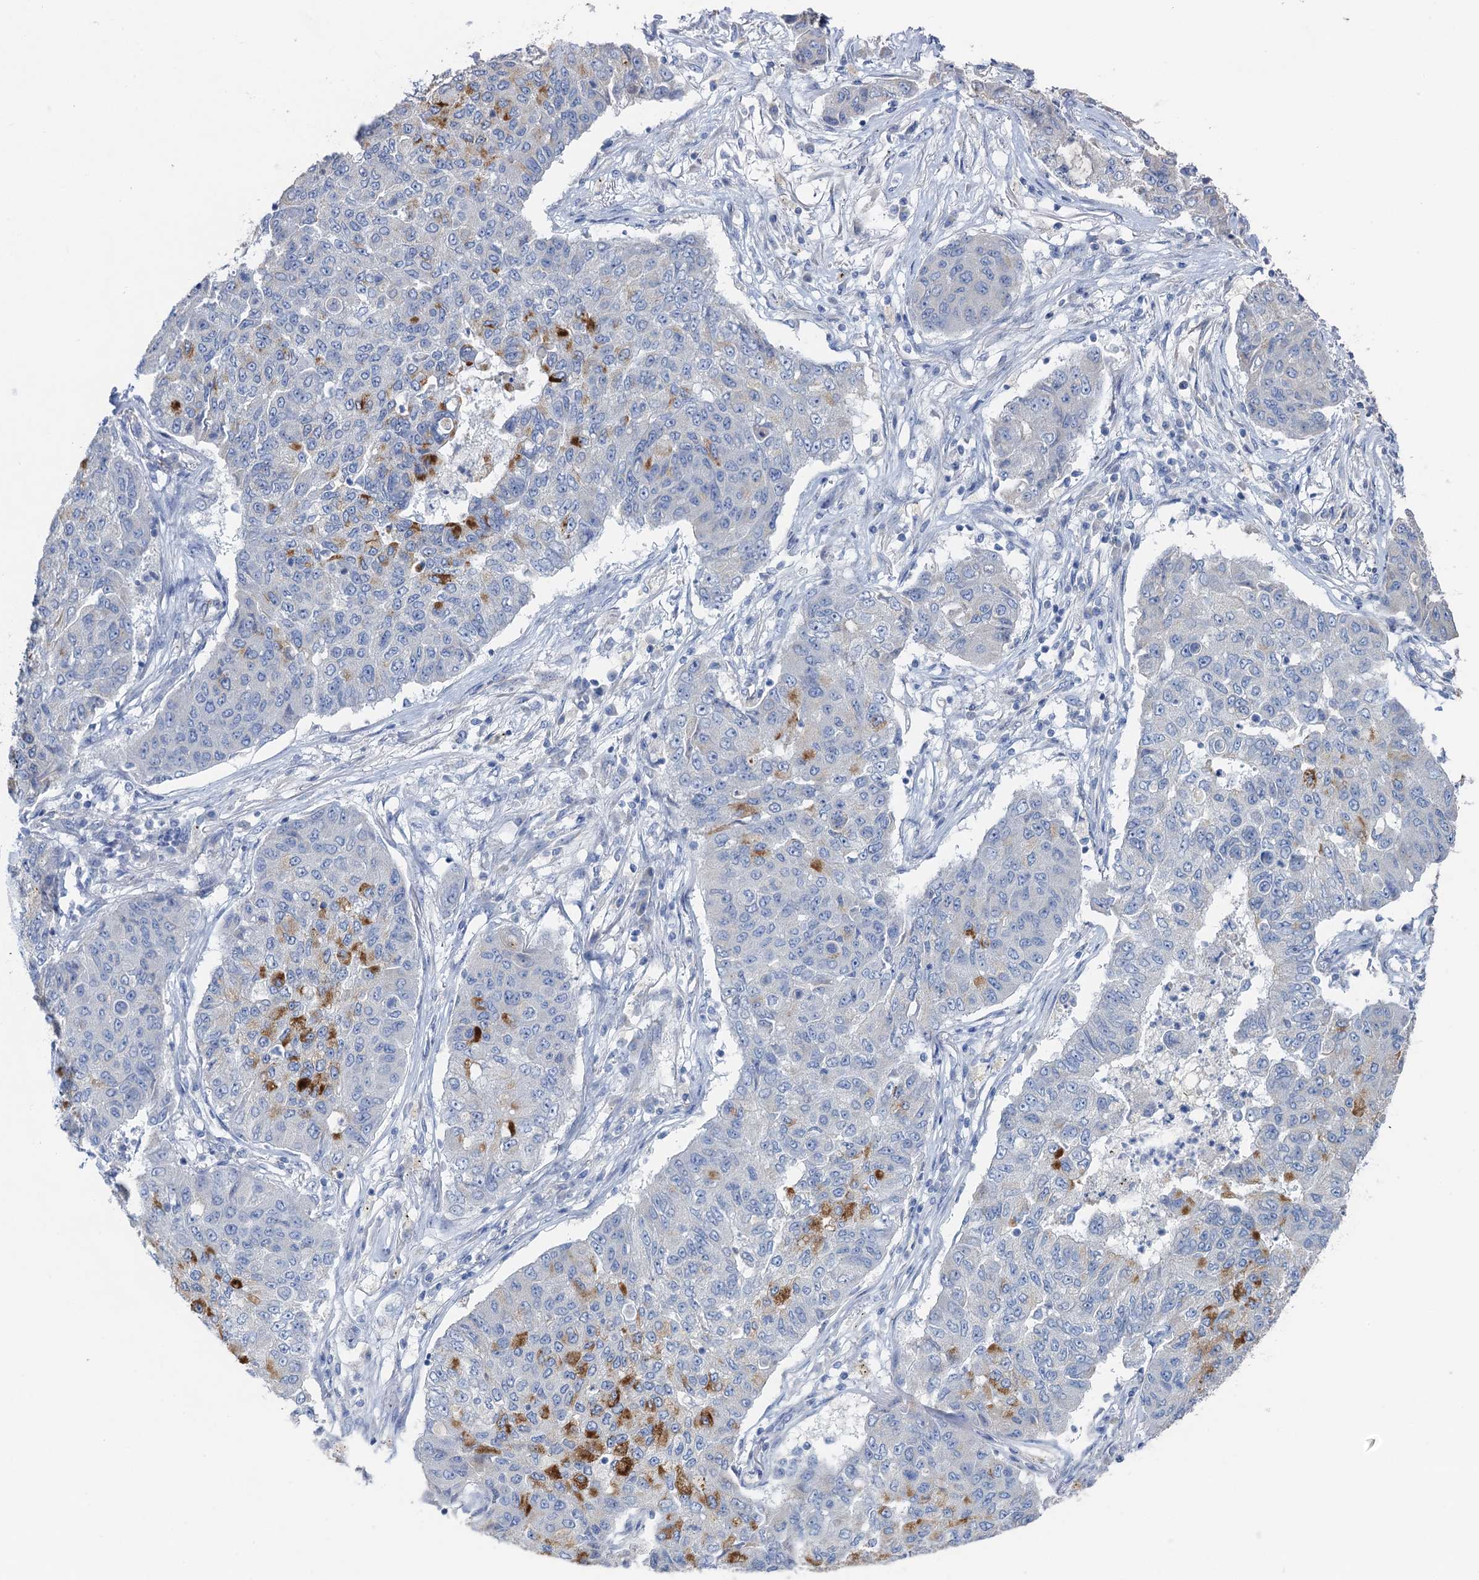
{"staining": {"intensity": "strong", "quantity": "<25%", "location": "cytoplasmic/membranous"}, "tissue": "lung cancer", "cell_type": "Tumor cells", "image_type": "cancer", "snomed": [{"axis": "morphology", "description": "Squamous cell carcinoma, NOS"}, {"axis": "topography", "description": "Lung"}], "caption": "Protein analysis of lung cancer (squamous cell carcinoma) tissue shows strong cytoplasmic/membranous staining in approximately <25% of tumor cells.", "gene": "PLLP", "patient": {"sex": "male", "age": 74}}